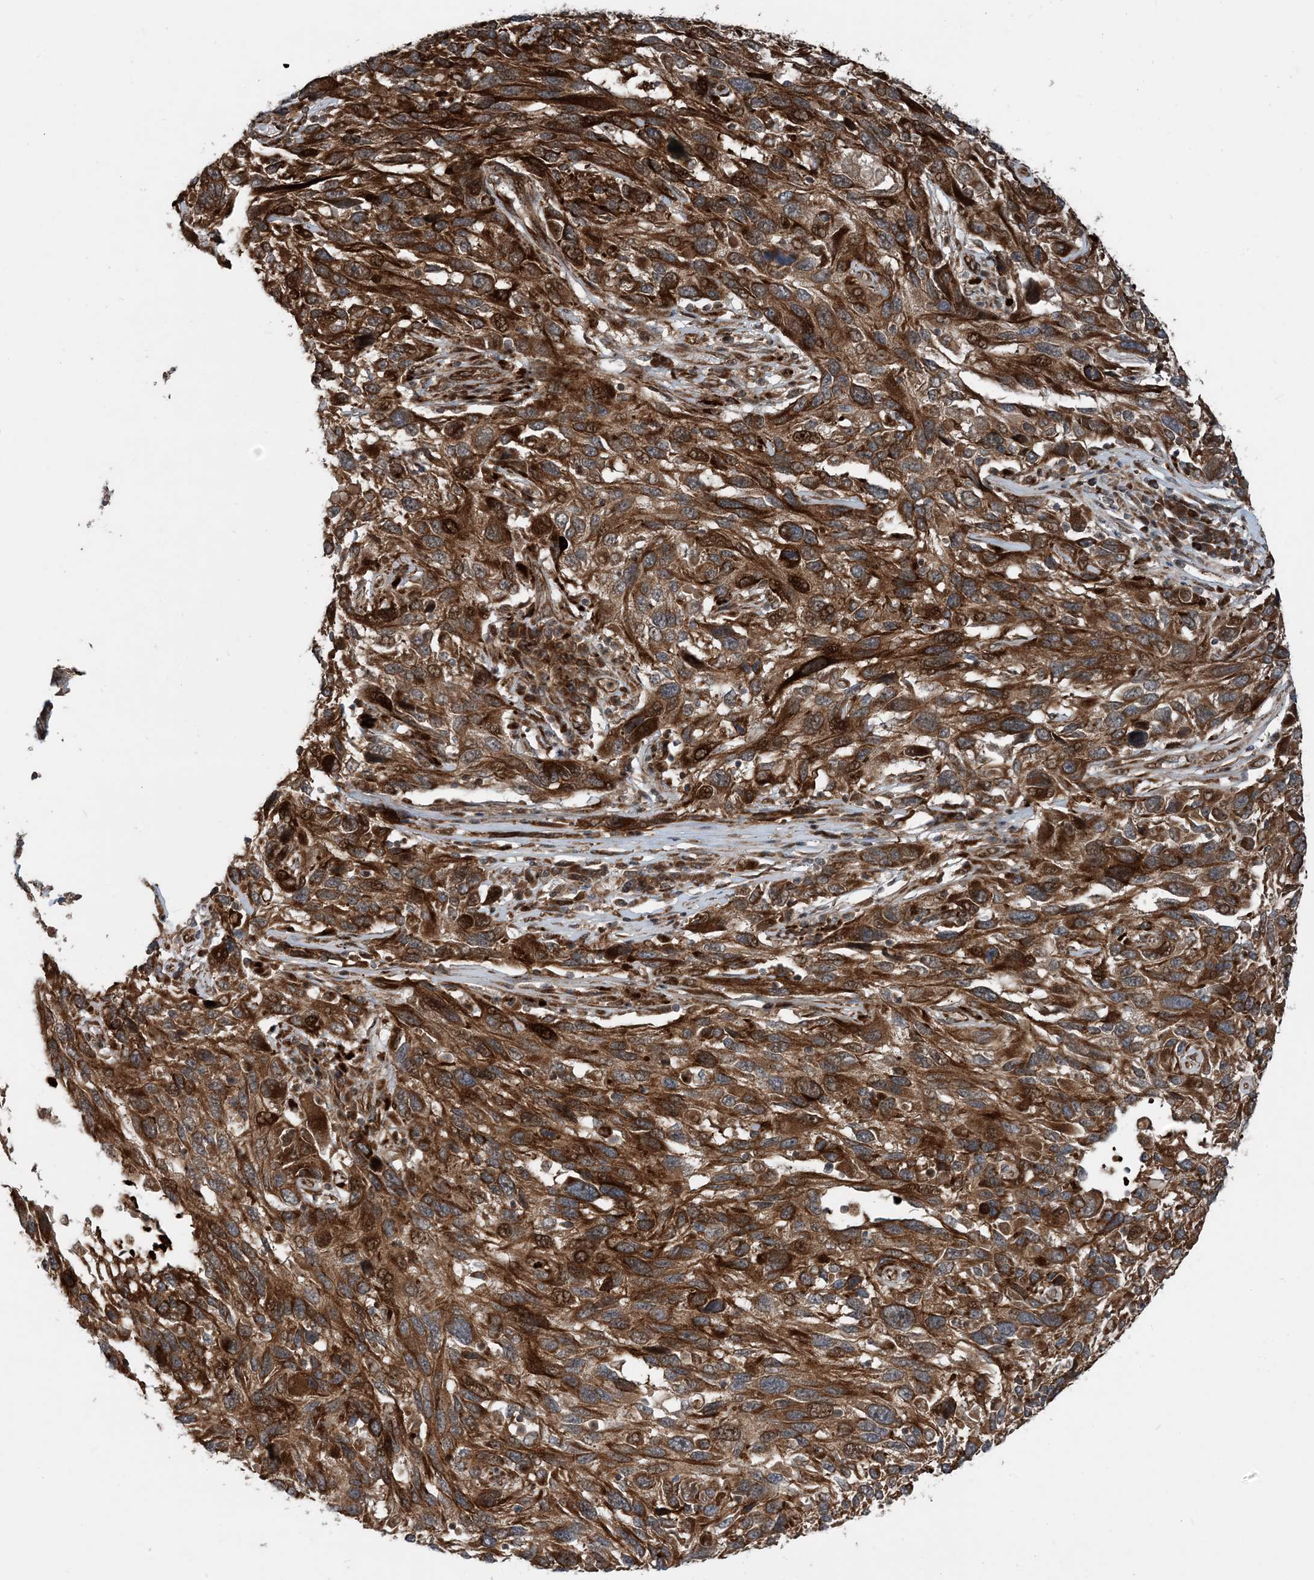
{"staining": {"intensity": "moderate", "quantity": ">75%", "location": "cytoplasmic/membranous"}, "tissue": "melanoma", "cell_type": "Tumor cells", "image_type": "cancer", "snomed": [{"axis": "morphology", "description": "Malignant melanoma, NOS"}, {"axis": "topography", "description": "Skin"}], "caption": "Human malignant melanoma stained for a protein (brown) exhibits moderate cytoplasmic/membranous positive positivity in approximately >75% of tumor cells.", "gene": "EDEM2", "patient": {"sex": "male", "age": 53}}